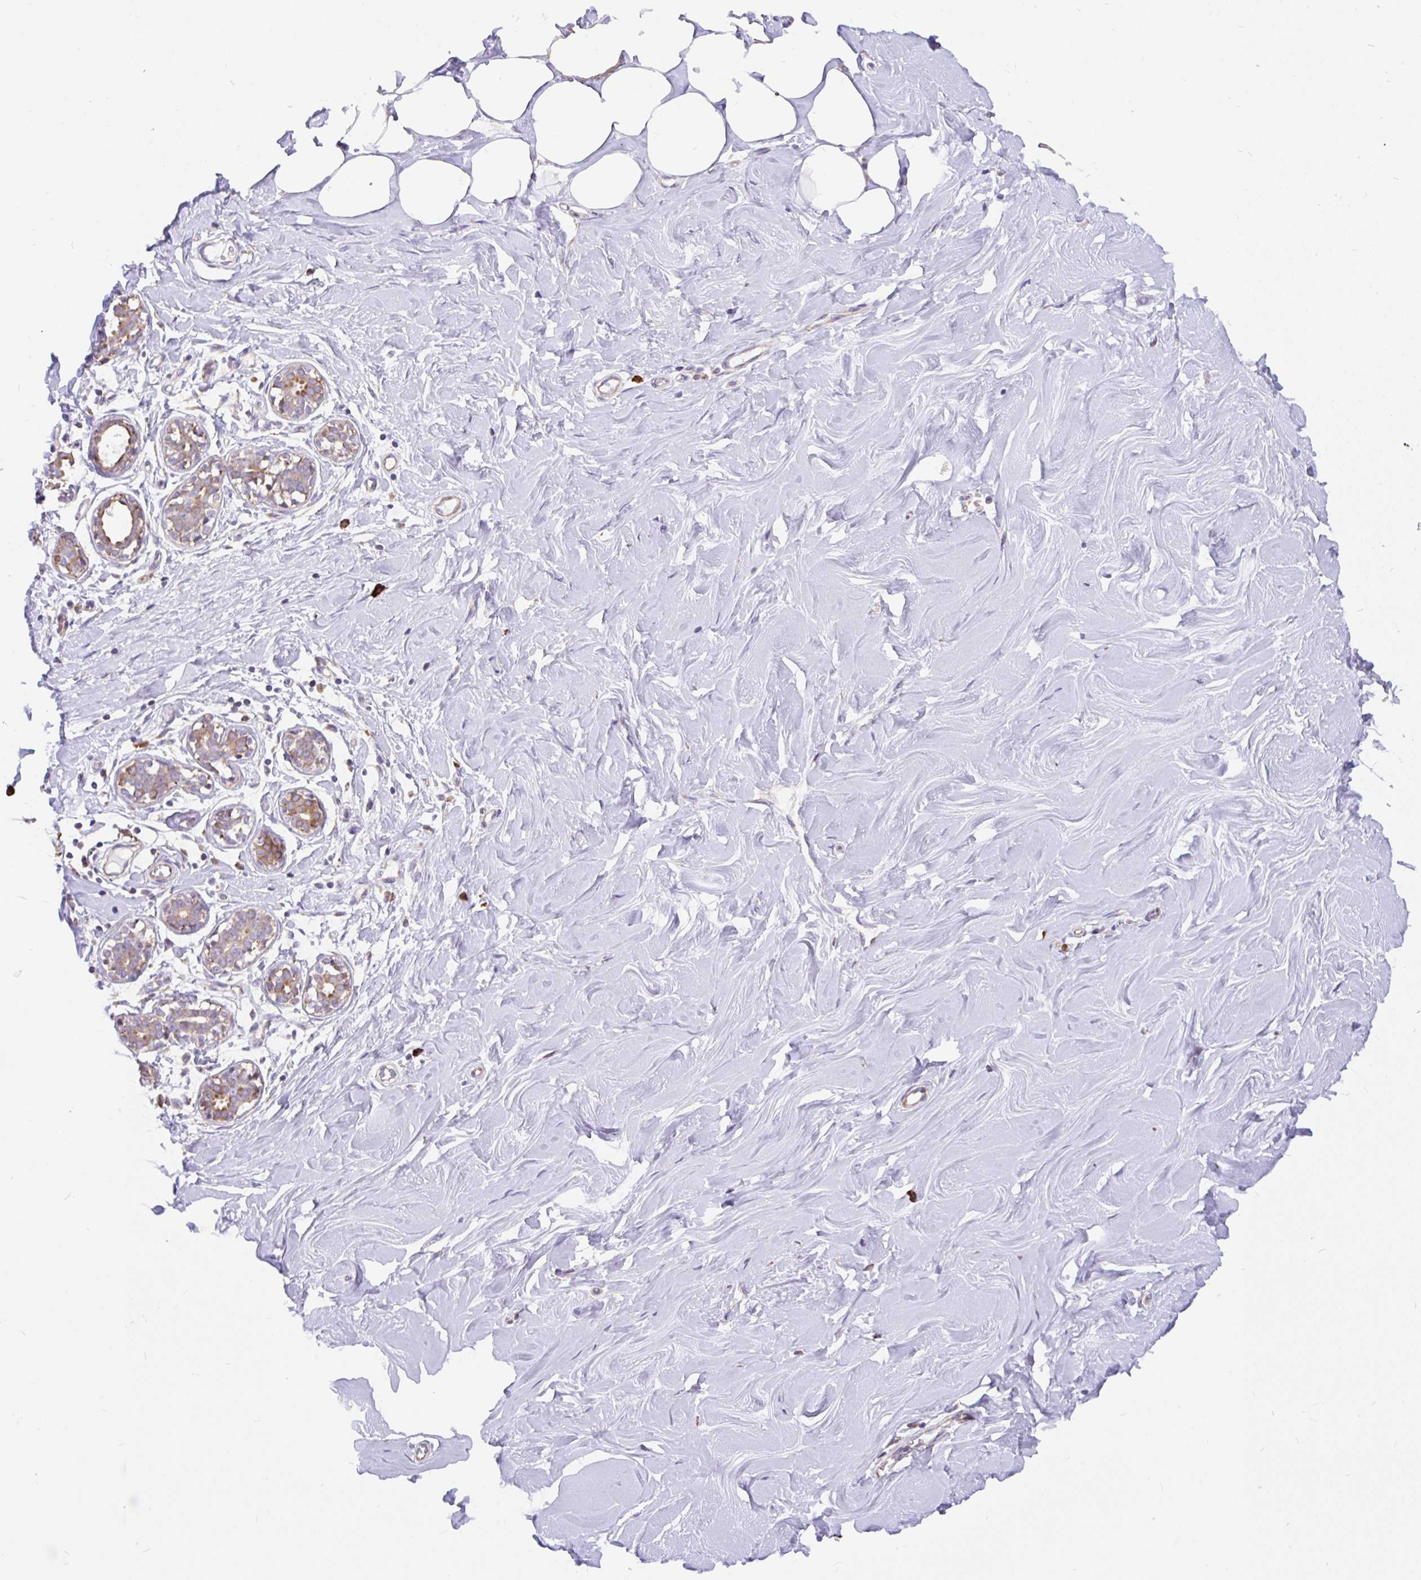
{"staining": {"intensity": "negative", "quantity": "none", "location": "none"}, "tissue": "breast", "cell_type": "Adipocytes", "image_type": "normal", "snomed": [{"axis": "morphology", "description": "Normal tissue, NOS"}, {"axis": "topography", "description": "Breast"}], "caption": "Immunohistochemistry histopathology image of normal human breast stained for a protein (brown), which shows no staining in adipocytes.", "gene": "EML5", "patient": {"sex": "female", "age": 27}}